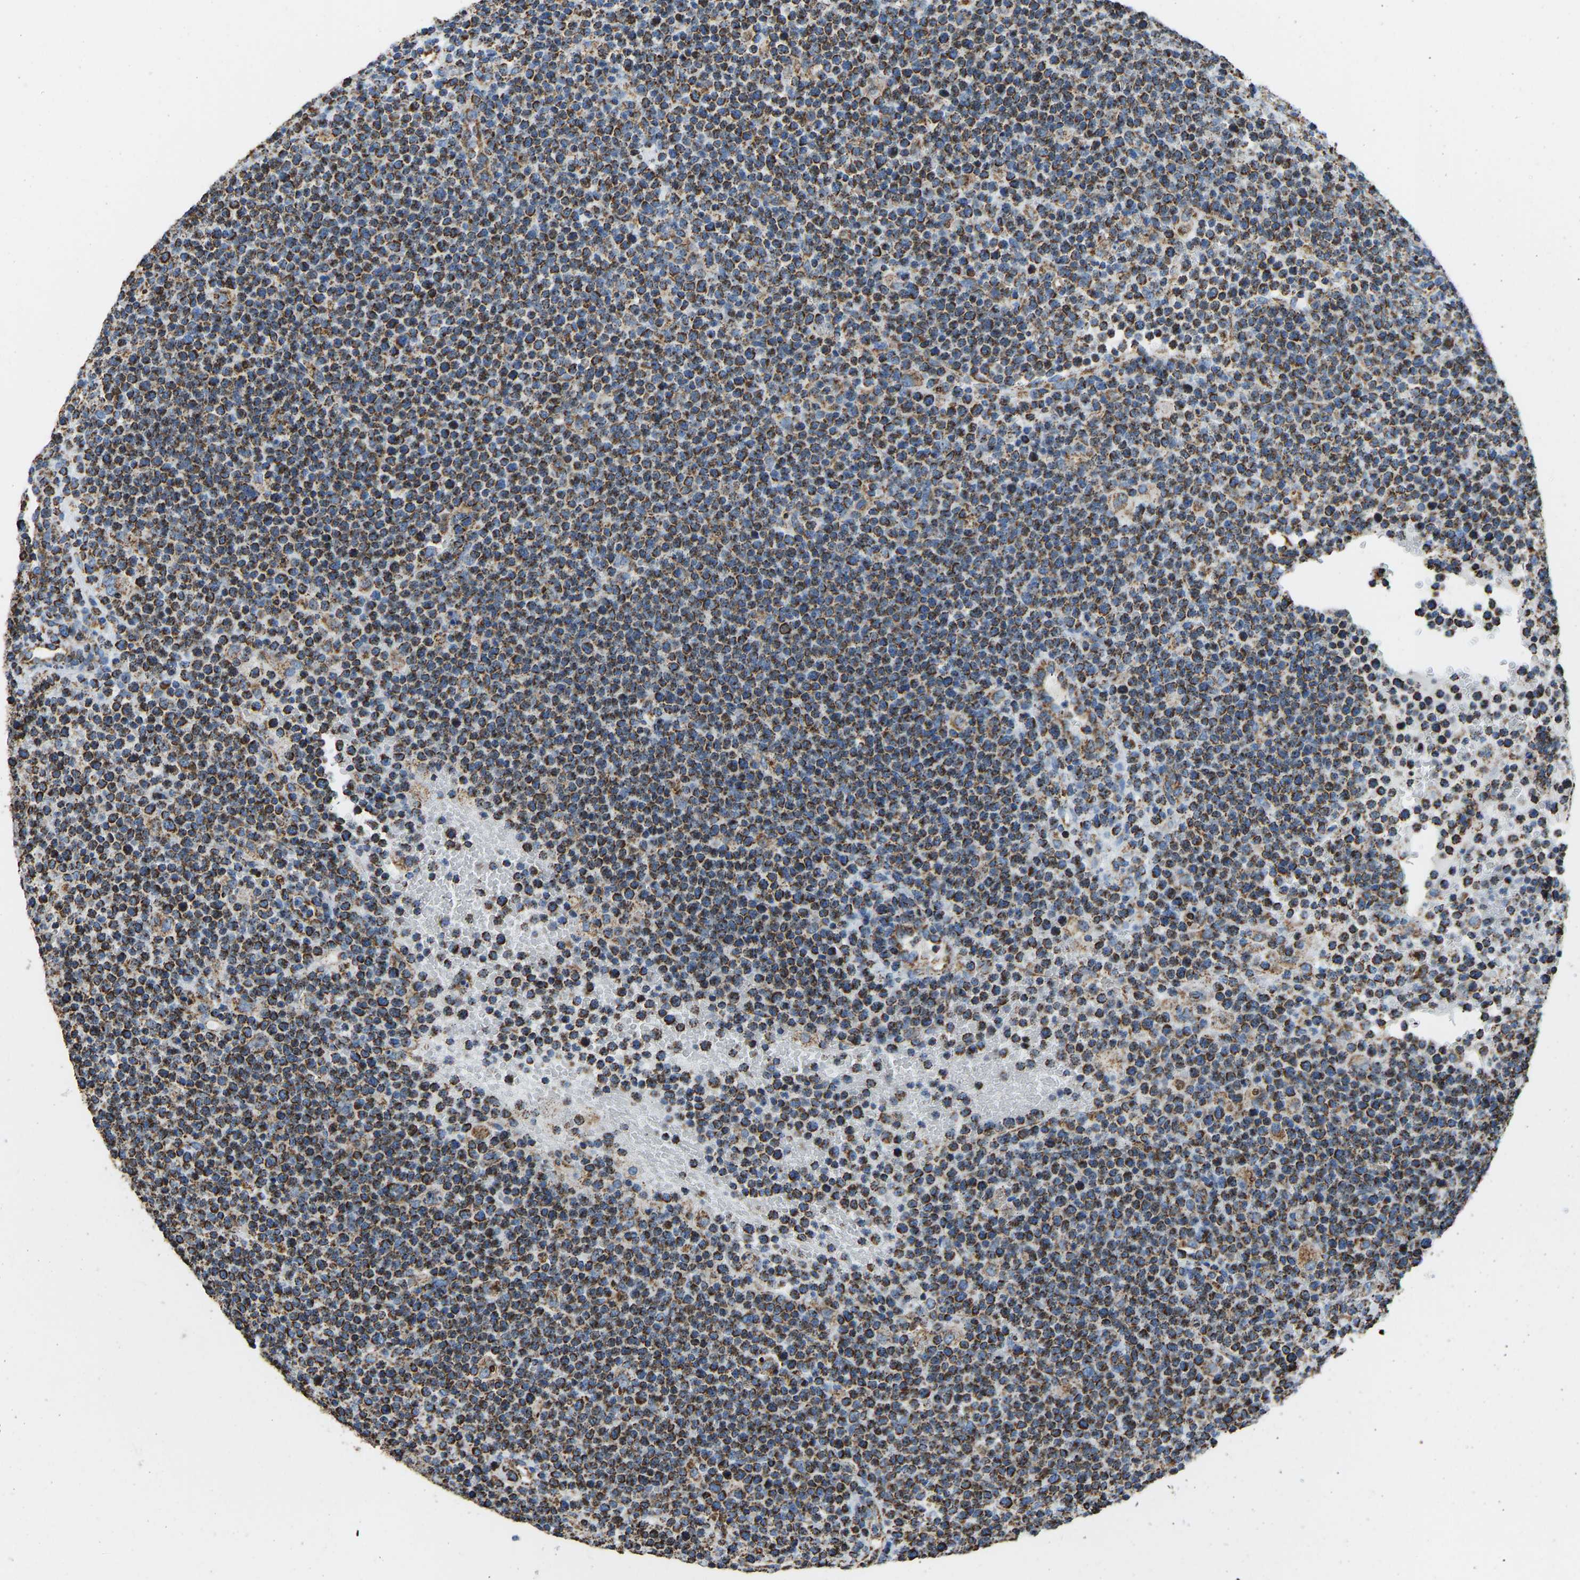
{"staining": {"intensity": "moderate", "quantity": ">75%", "location": "cytoplasmic/membranous"}, "tissue": "lymphoma", "cell_type": "Tumor cells", "image_type": "cancer", "snomed": [{"axis": "morphology", "description": "Malignant lymphoma, non-Hodgkin's type, High grade"}, {"axis": "topography", "description": "Lymph node"}], "caption": "Lymphoma stained for a protein (brown) exhibits moderate cytoplasmic/membranous positive staining in about >75% of tumor cells.", "gene": "IRX6", "patient": {"sex": "male", "age": 61}}